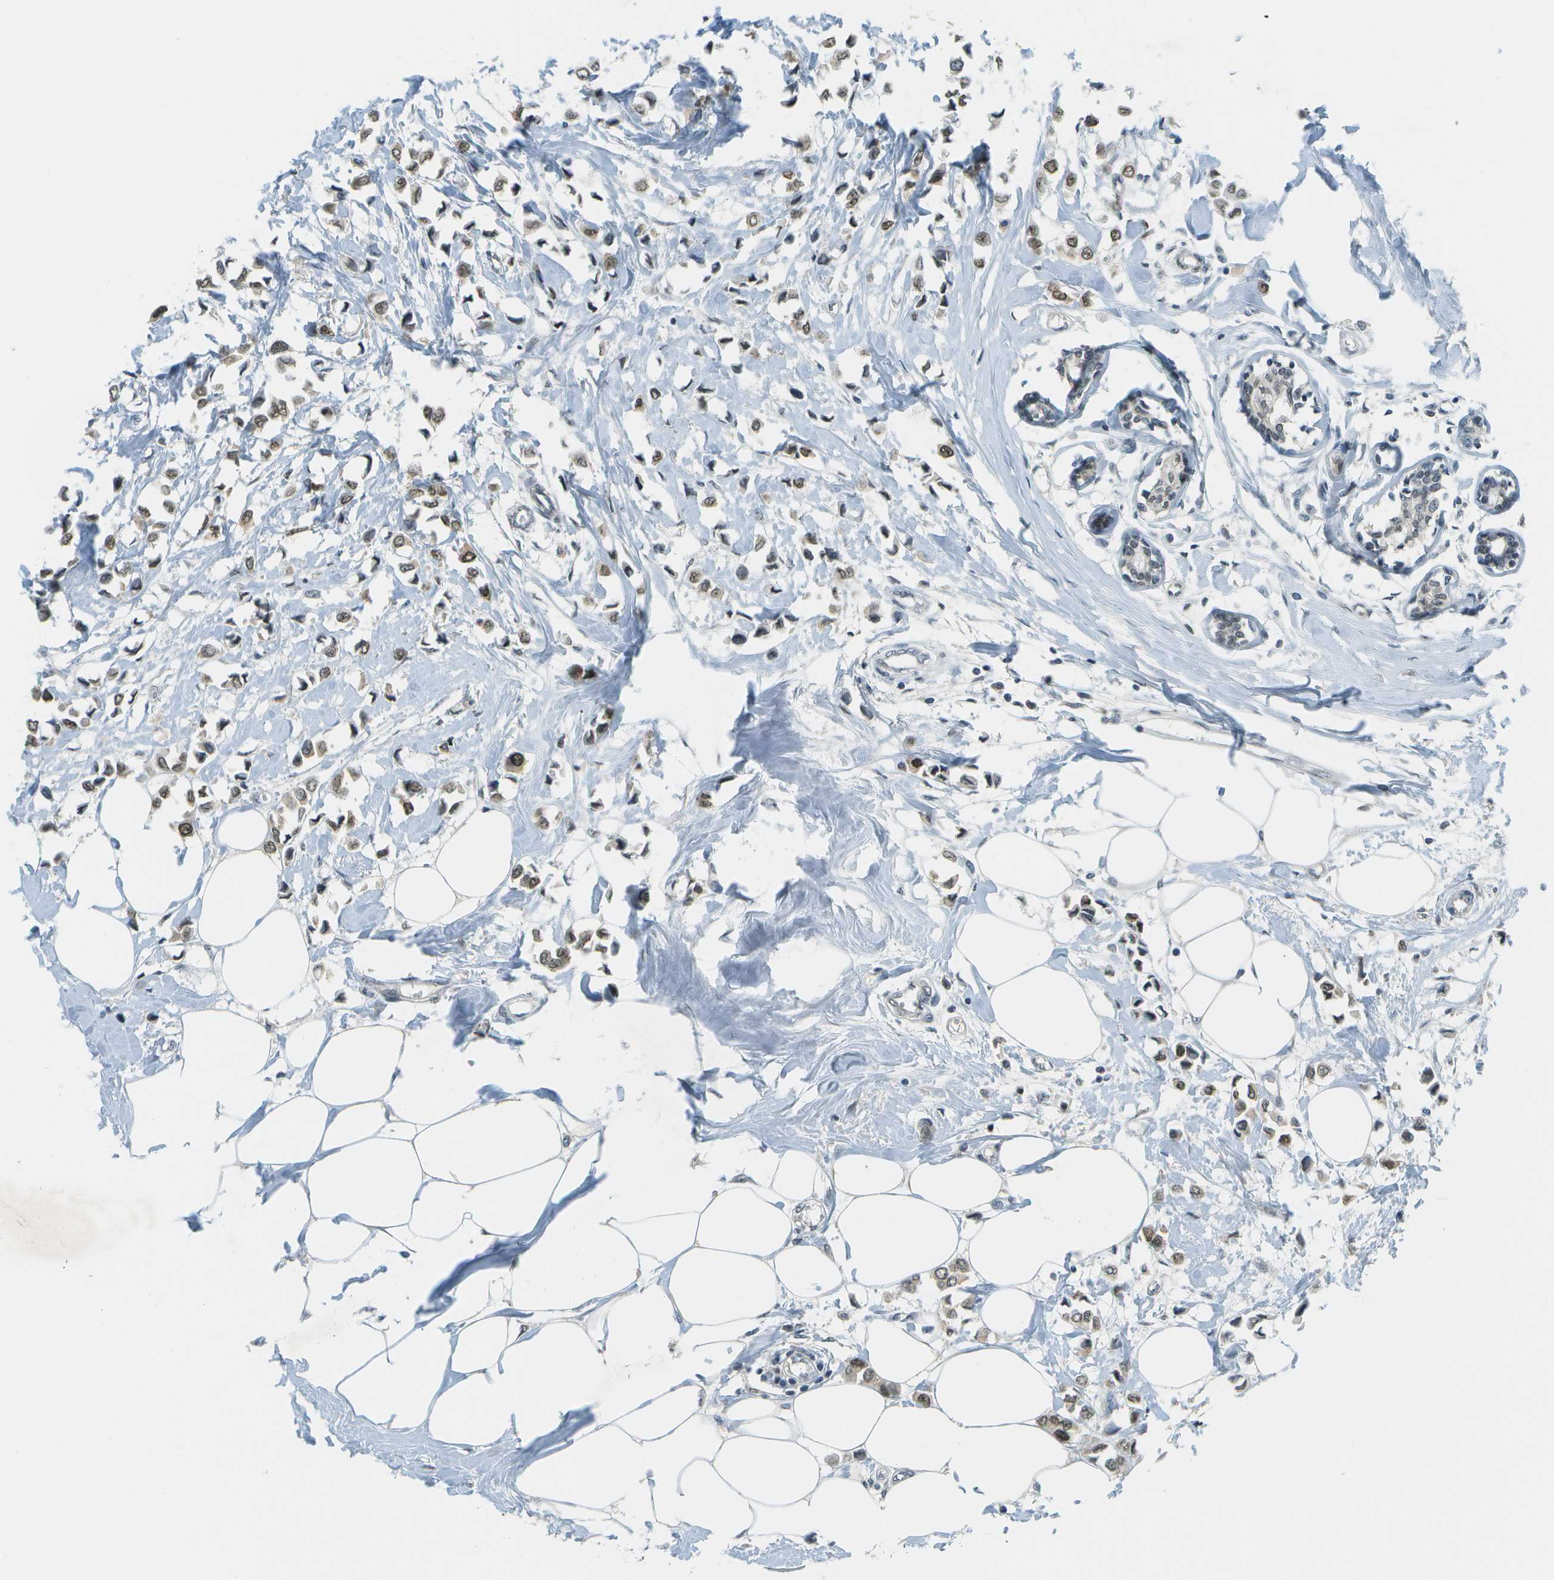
{"staining": {"intensity": "moderate", "quantity": ">75%", "location": "nuclear"}, "tissue": "breast cancer", "cell_type": "Tumor cells", "image_type": "cancer", "snomed": [{"axis": "morphology", "description": "Lobular carcinoma"}, {"axis": "topography", "description": "Breast"}], "caption": "Breast lobular carcinoma stained with a brown dye displays moderate nuclear positive positivity in approximately >75% of tumor cells.", "gene": "CBX5", "patient": {"sex": "female", "age": 51}}